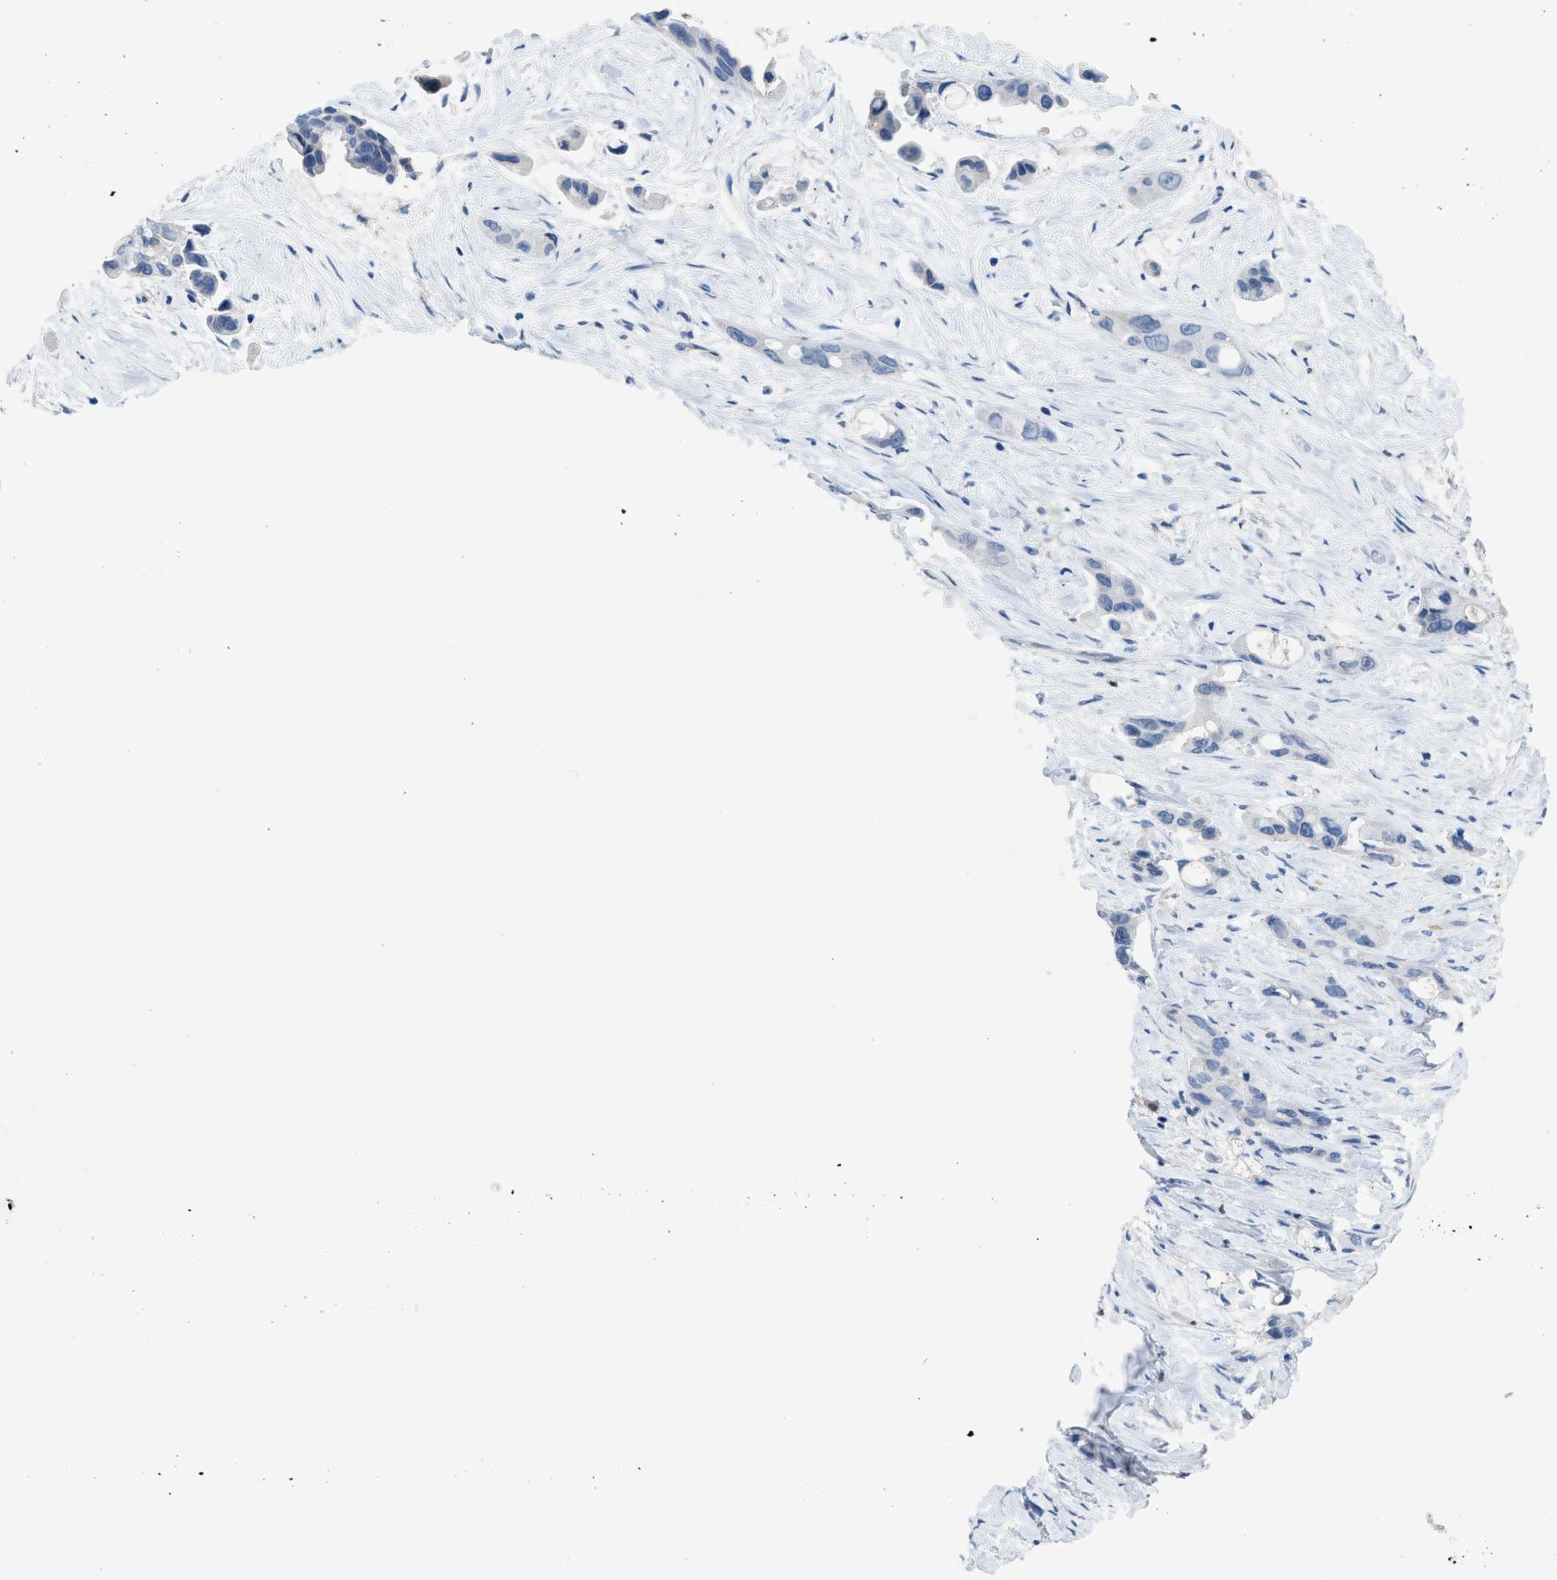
{"staining": {"intensity": "negative", "quantity": "none", "location": "none"}, "tissue": "pancreatic cancer", "cell_type": "Tumor cells", "image_type": "cancer", "snomed": [{"axis": "morphology", "description": "Adenocarcinoma, NOS"}, {"axis": "topography", "description": "Pancreas"}], "caption": "The photomicrograph shows no significant positivity in tumor cells of pancreatic cancer (adenocarcinoma).", "gene": "CRB3", "patient": {"sex": "male", "age": 53}}